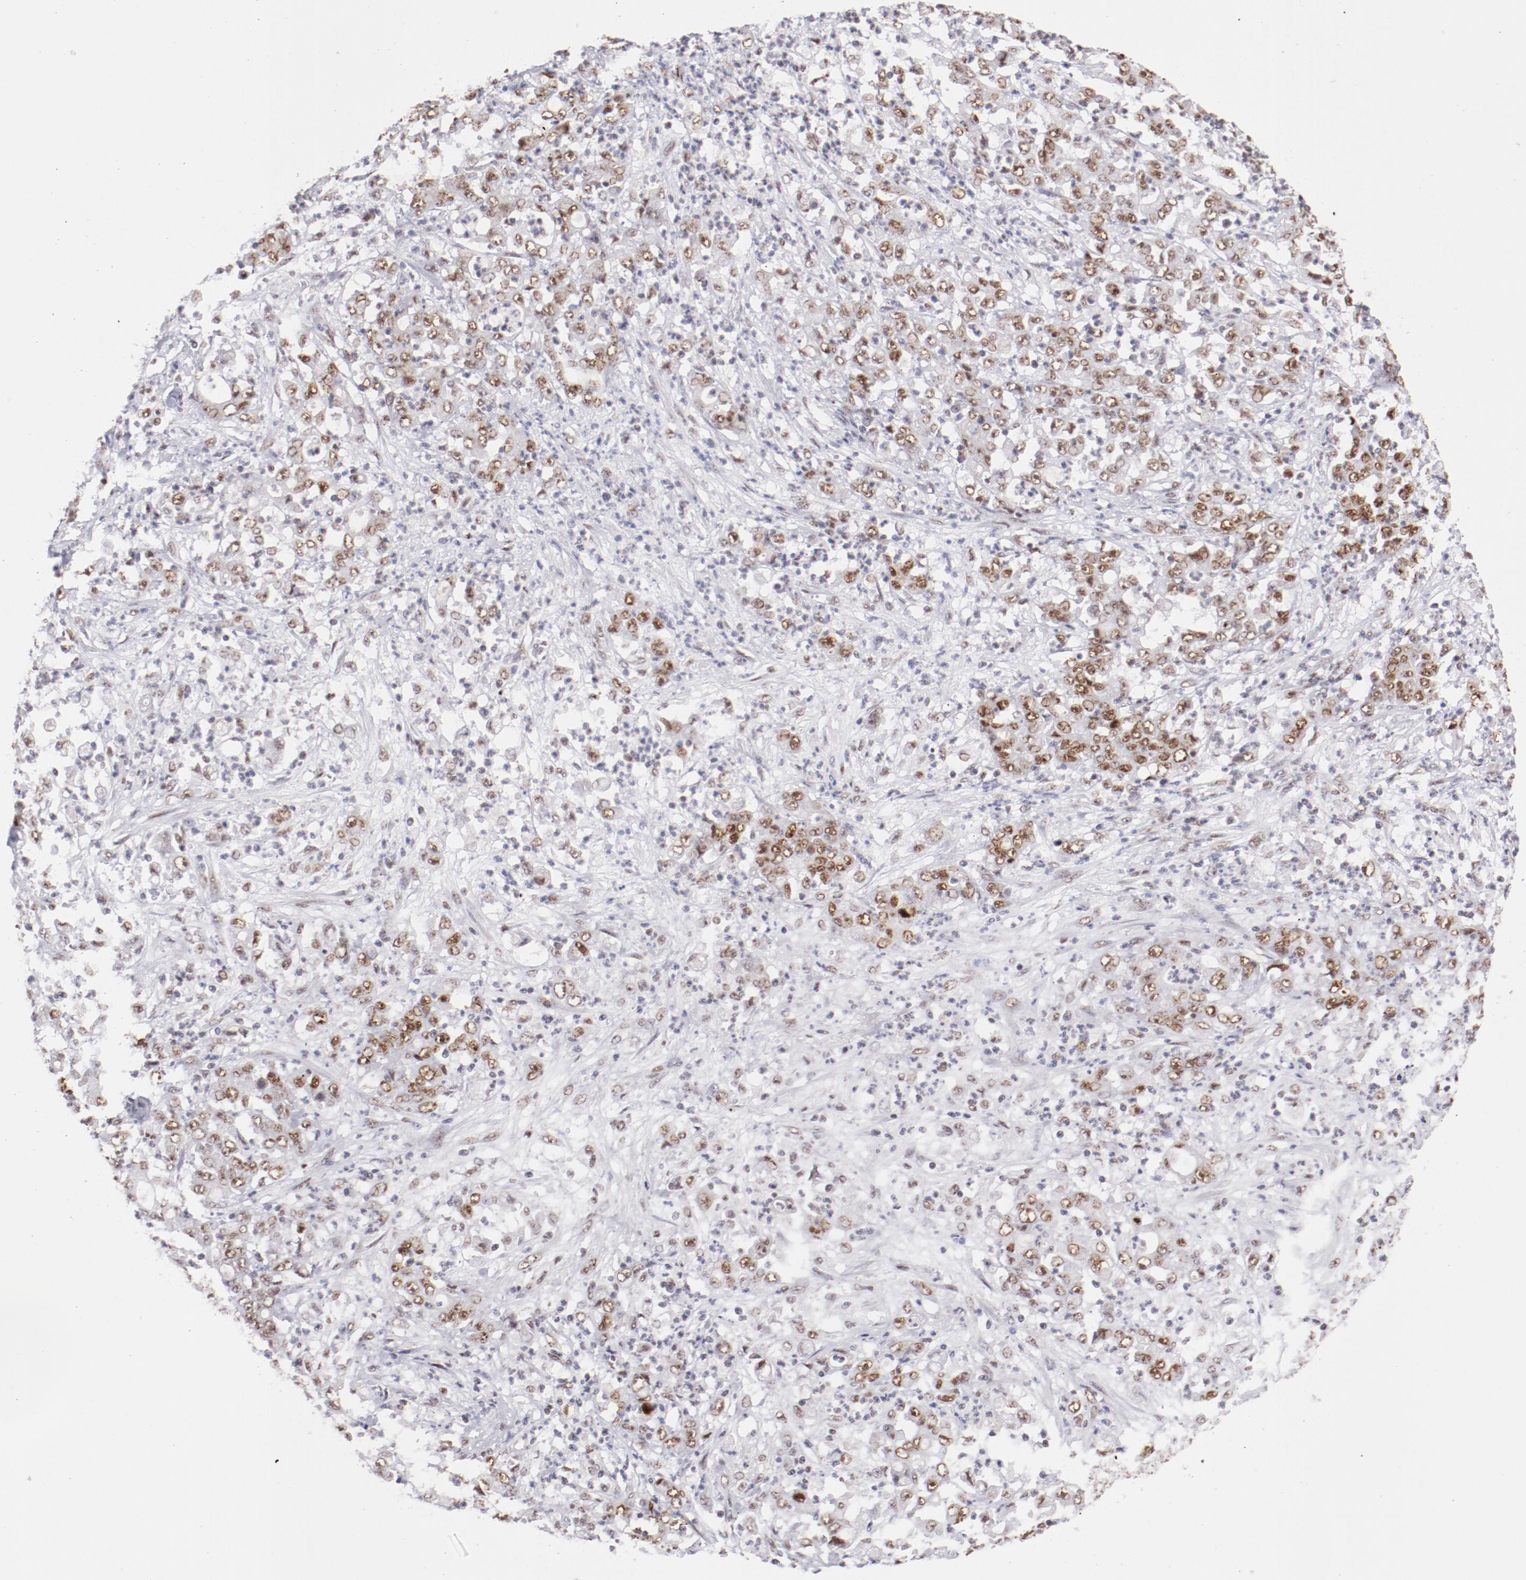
{"staining": {"intensity": "moderate", "quantity": ">75%", "location": "nuclear"}, "tissue": "stomach cancer", "cell_type": "Tumor cells", "image_type": "cancer", "snomed": [{"axis": "morphology", "description": "Adenocarcinoma, NOS"}, {"axis": "topography", "description": "Stomach, lower"}], "caption": "Immunohistochemistry of human adenocarcinoma (stomach) demonstrates medium levels of moderate nuclear expression in approximately >75% of tumor cells. (brown staining indicates protein expression, while blue staining denotes nuclei).", "gene": "TFAP4", "patient": {"sex": "female", "age": 71}}